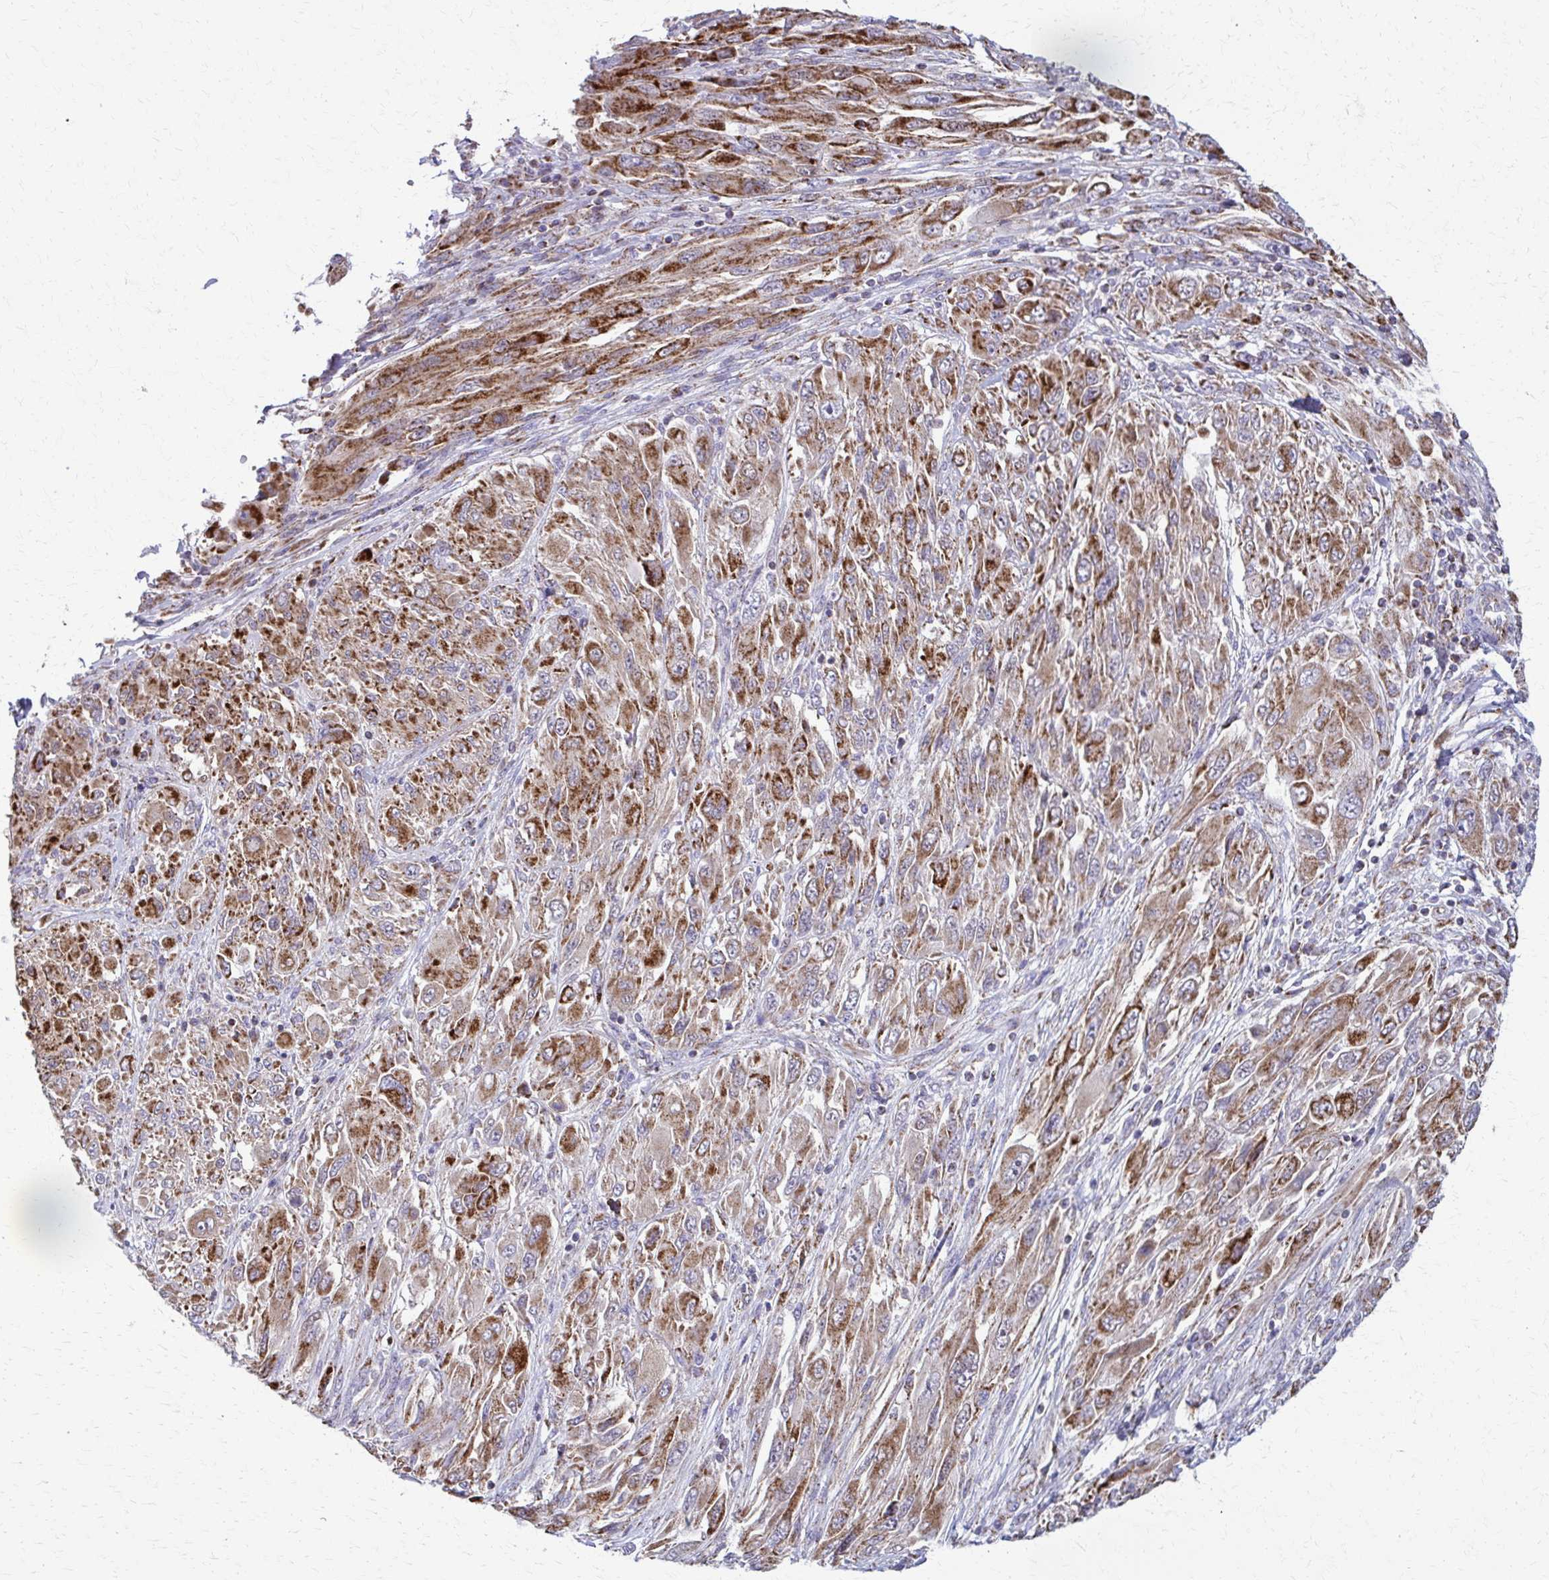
{"staining": {"intensity": "moderate", "quantity": ">75%", "location": "cytoplasmic/membranous"}, "tissue": "melanoma", "cell_type": "Tumor cells", "image_type": "cancer", "snomed": [{"axis": "morphology", "description": "Malignant melanoma, NOS"}, {"axis": "topography", "description": "Skin"}], "caption": "Immunohistochemistry (IHC) photomicrograph of human malignant melanoma stained for a protein (brown), which displays medium levels of moderate cytoplasmic/membranous expression in approximately >75% of tumor cells.", "gene": "TVP23A", "patient": {"sex": "female", "age": 91}}